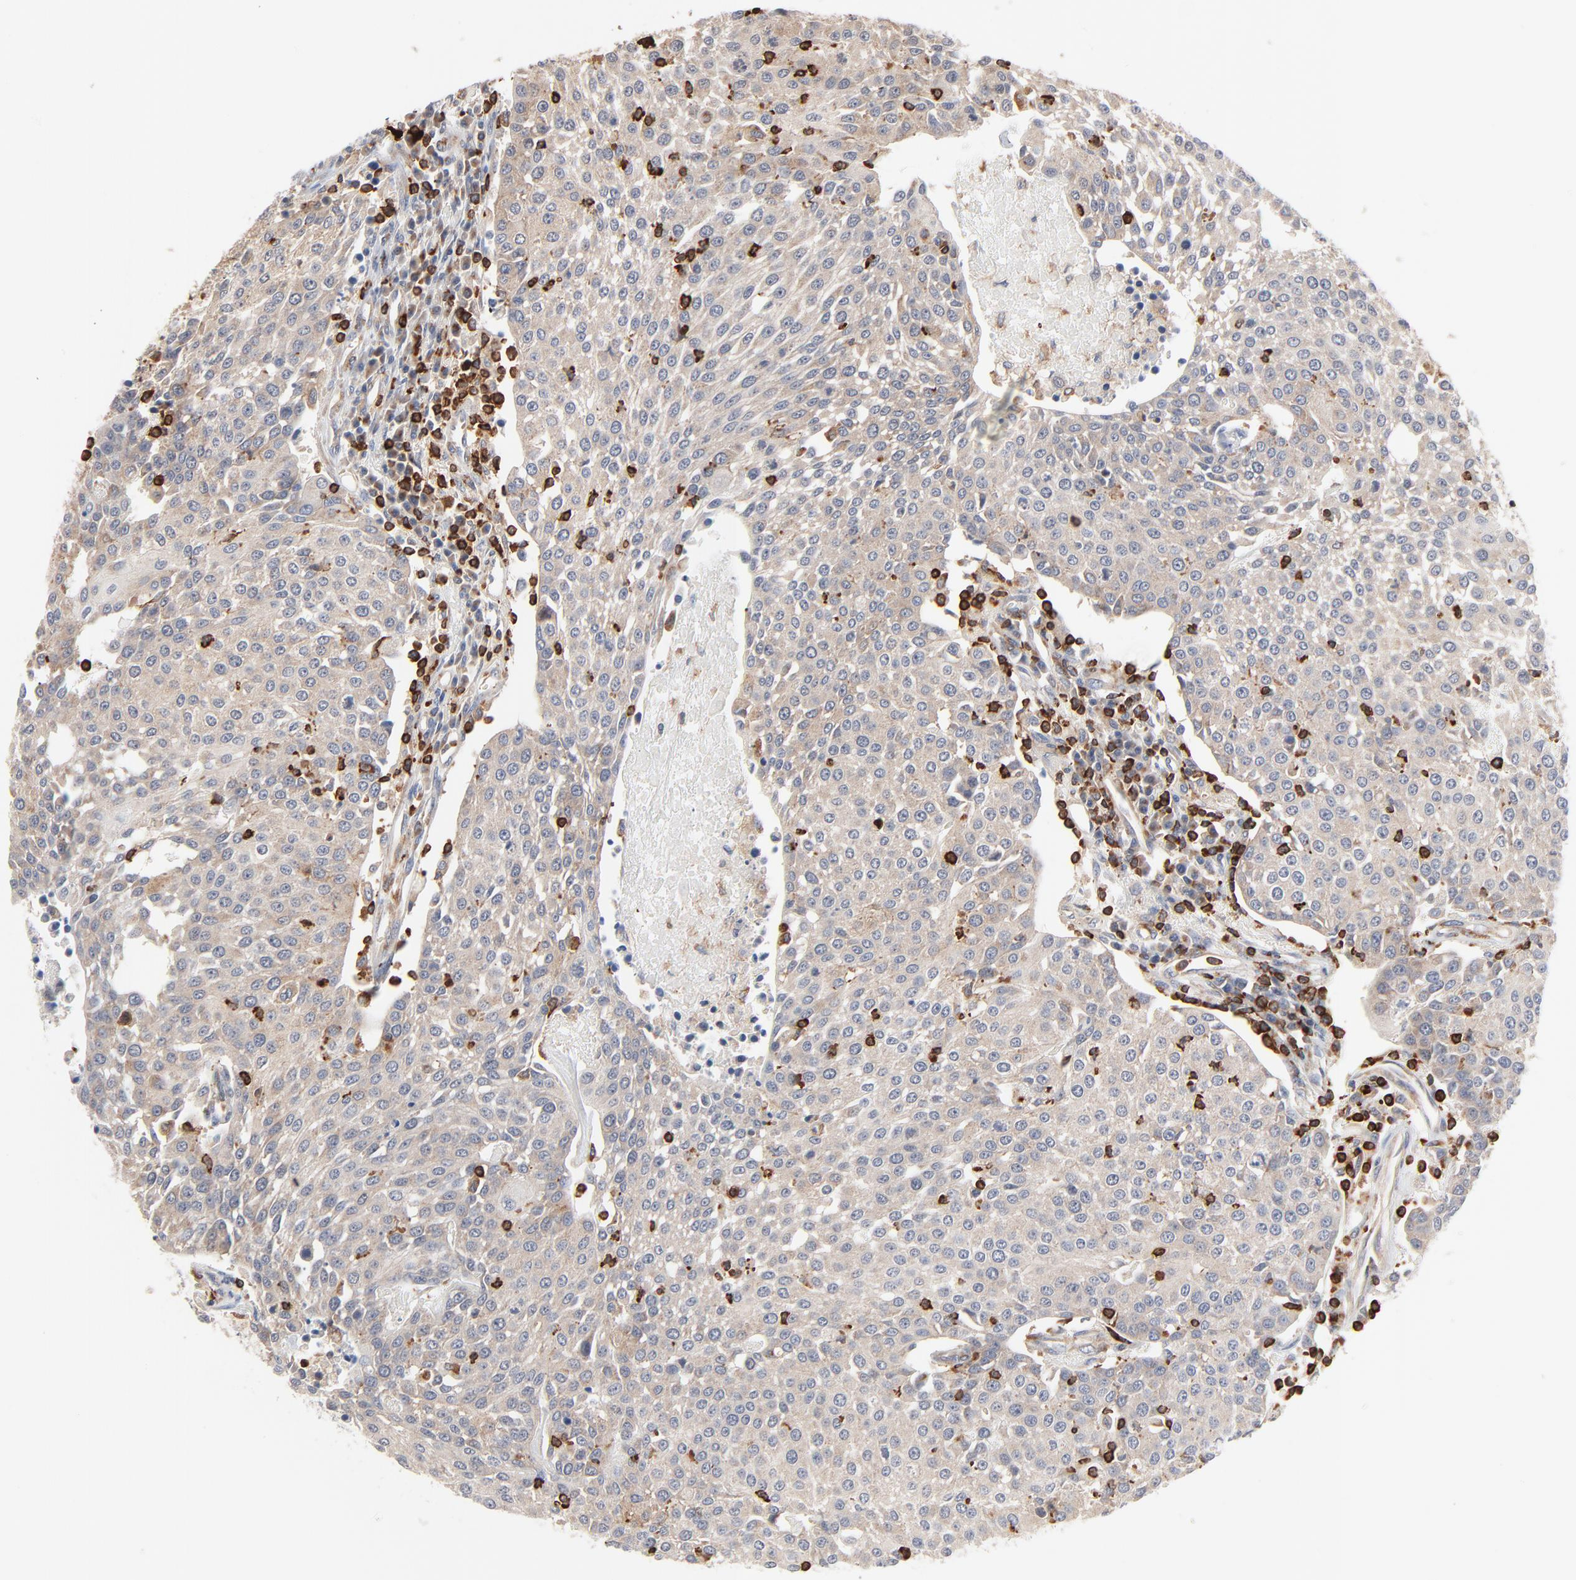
{"staining": {"intensity": "weak", "quantity": ">75%", "location": "cytoplasmic/membranous"}, "tissue": "urothelial cancer", "cell_type": "Tumor cells", "image_type": "cancer", "snomed": [{"axis": "morphology", "description": "Urothelial carcinoma, High grade"}, {"axis": "topography", "description": "Urinary bladder"}], "caption": "Urothelial carcinoma (high-grade) stained with a protein marker shows weak staining in tumor cells.", "gene": "SH3KBP1", "patient": {"sex": "female", "age": 85}}